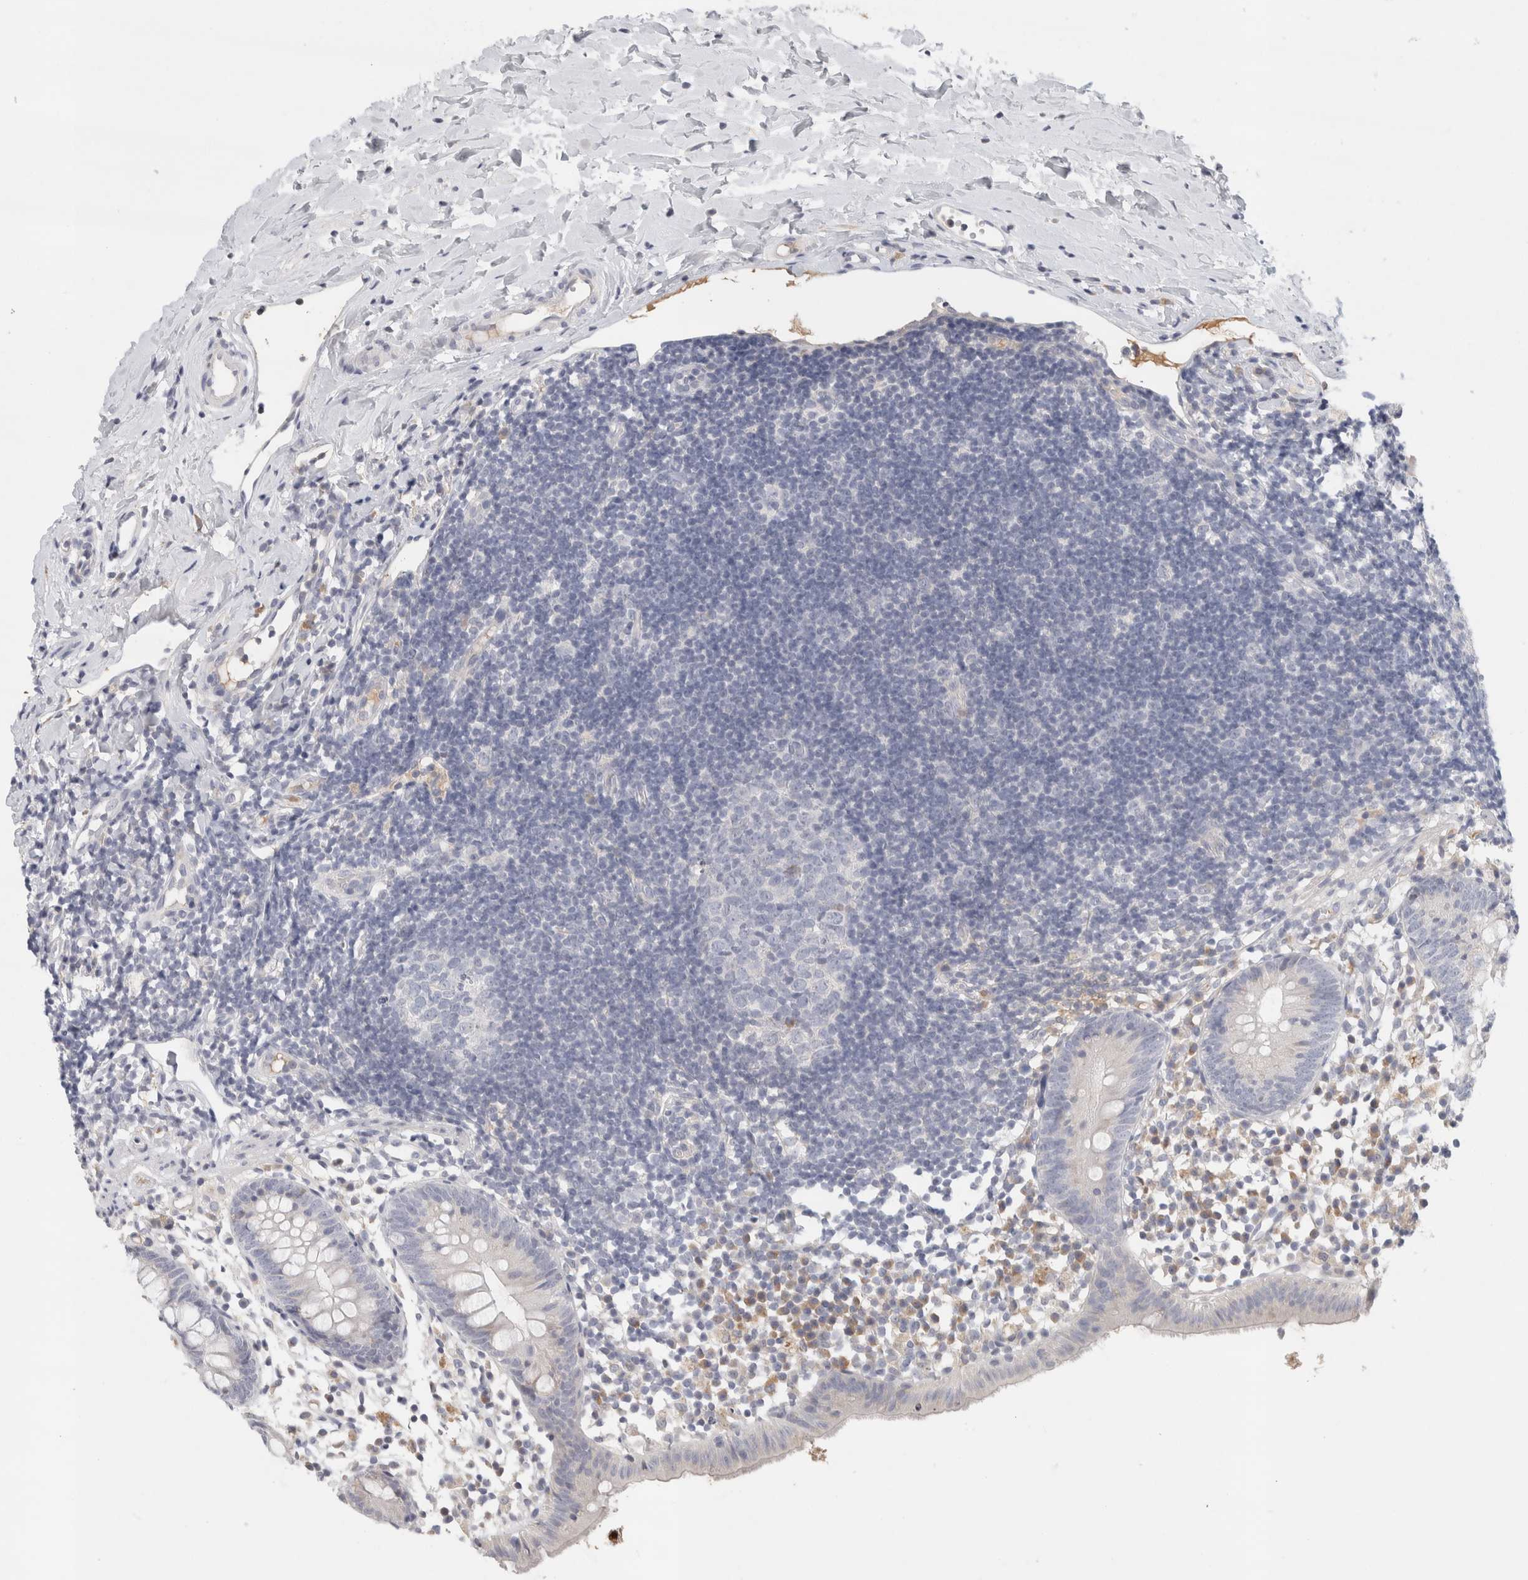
{"staining": {"intensity": "negative", "quantity": "none", "location": "none"}, "tissue": "appendix", "cell_type": "Glandular cells", "image_type": "normal", "snomed": [{"axis": "morphology", "description": "Normal tissue, NOS"}, {"axis": "topography", "description": "Appendix"}], "caption": "Glandular cells show no significant staining in unremarkable appendix. (Immunohistochemistry, brightfield microscopy, high magnification).", "gene": "STK31", "patient": {"sex": "female", "age": 20}}